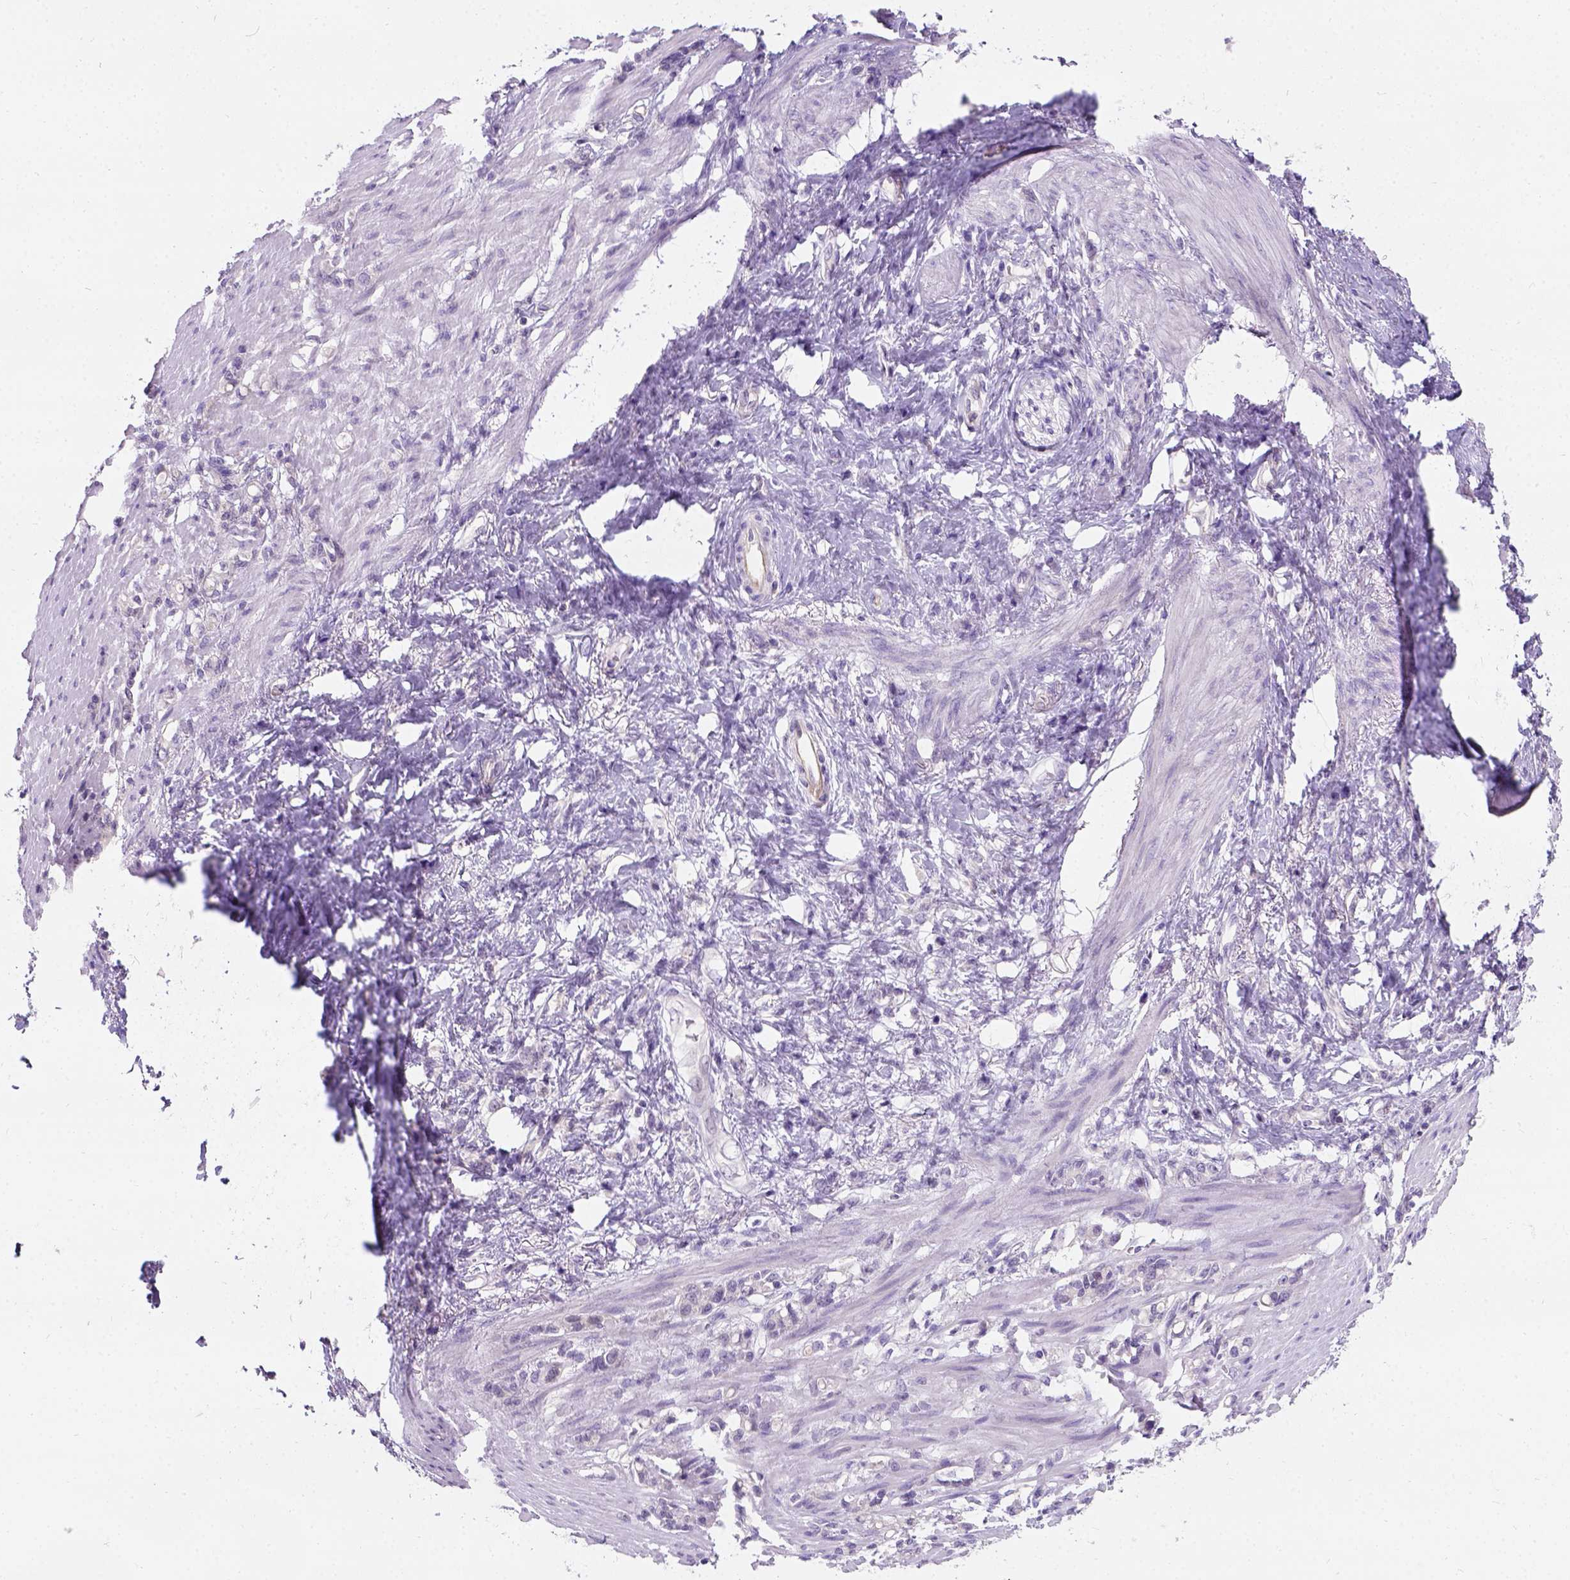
{"staining": {"intensity": "negative", "quantity": "none", "location": "none"}, "tissue": "stomach cancer", "cell_type": "Tumor cells", "image_type": "cancer", "snomed": [{"axis": "morphology", "description": "Adenocarcinoma, NOS"}, {"axis": "topography", "description": "Stomach"}], "caption": "The histopathology image displays no staining of tumor cells in stomach cancer. Nuclei are stained in blue.", "gene": "C20orf144", "patient": {"sex": "female", "age": 84}}